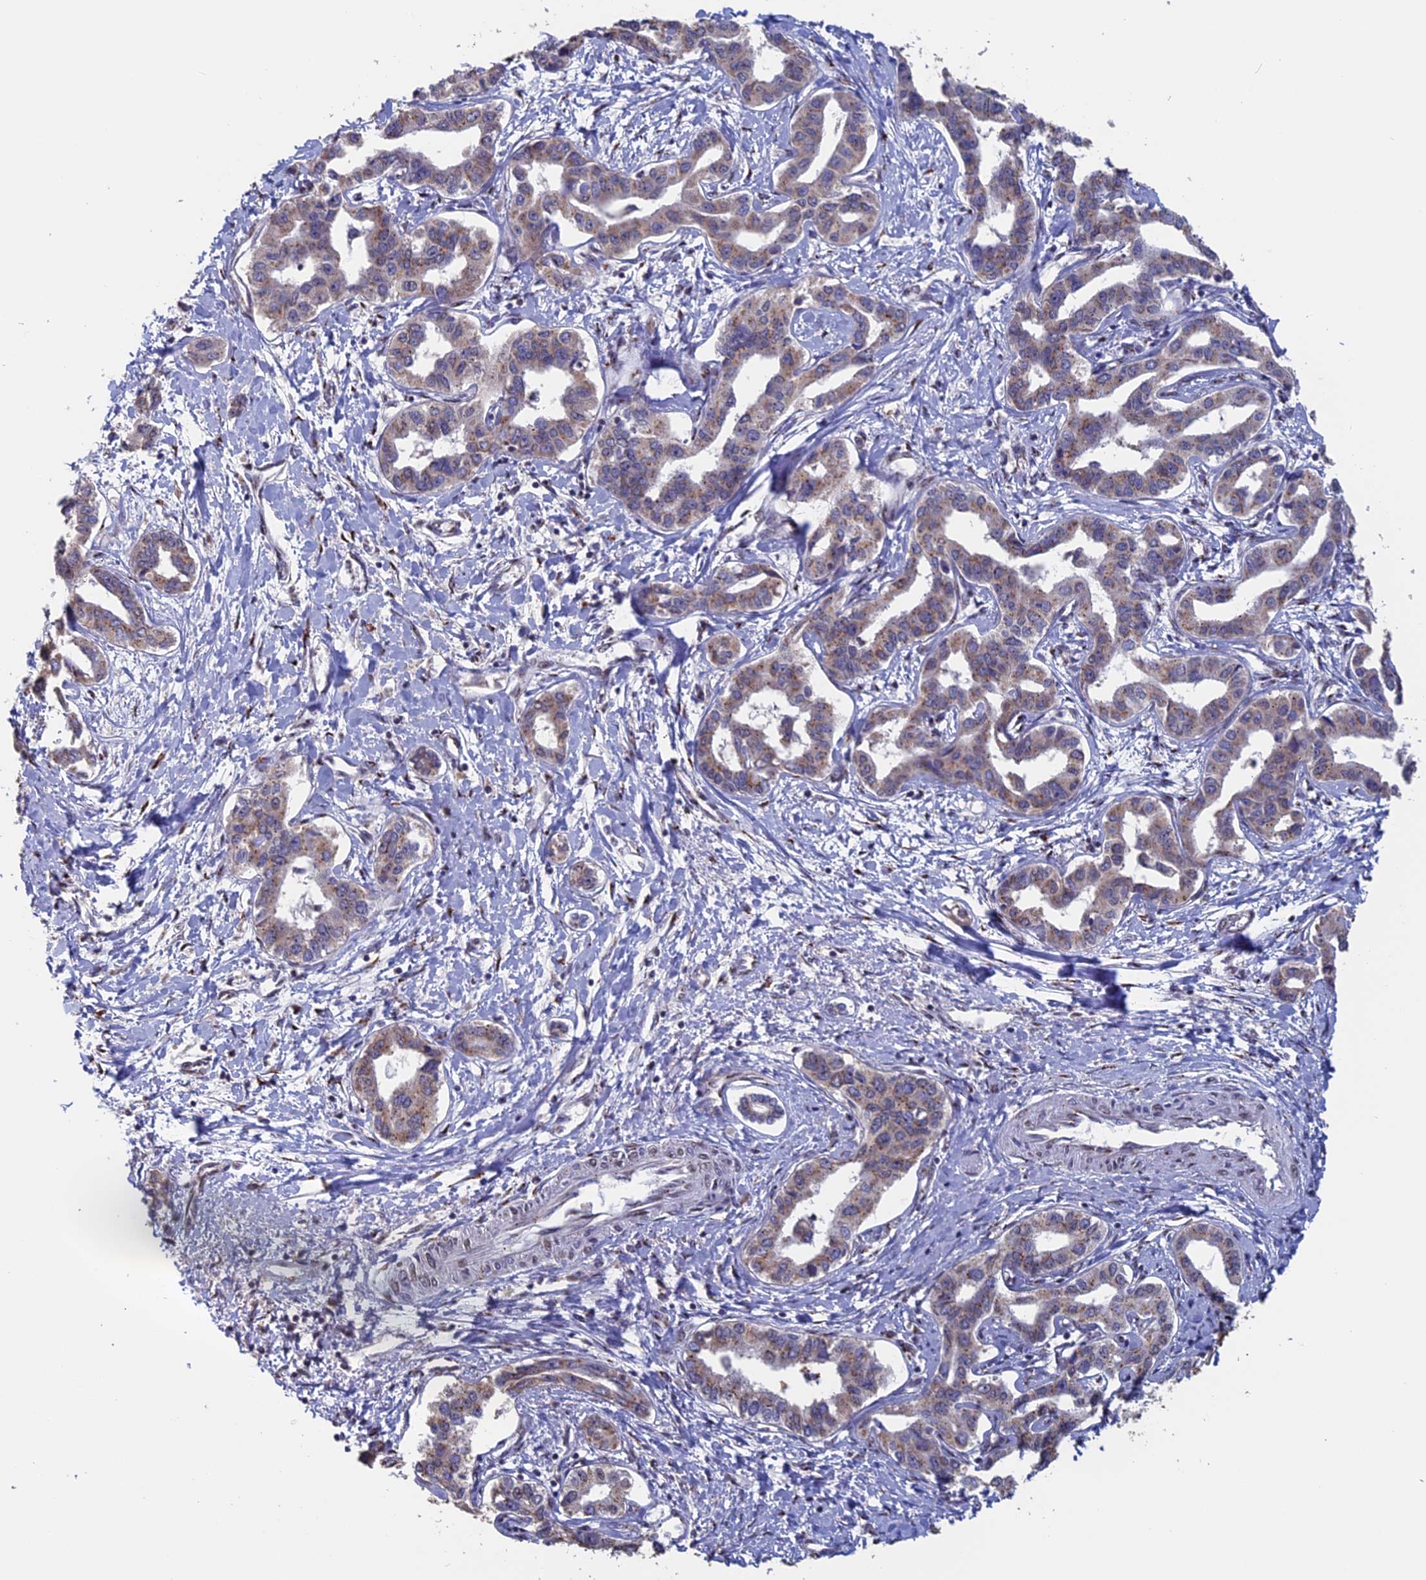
{"staining": {"intensity": "weak", "quantity": ">75%", "location": "cytoplasmic/membranous"}, "tissue": "liver cancer", "cell_type": "Tumor cells", "image_type": "cancer", "snomed": [{"axis": "morphology", "description": "Cholangiocarcinoma"}, {"axis": "topography", "description": "Liver"}], "caption": "Weak cytoplasmic/membranous expression is seen in about >75% of tumor cells in liver cholangiocarcinoma. (DAB (3,3'-diaminobenzidine) = brown stain, brightfield microscopy at high magnification).", "gene": "PIGQ", "patient": {"sex": "male", "age": 59}}